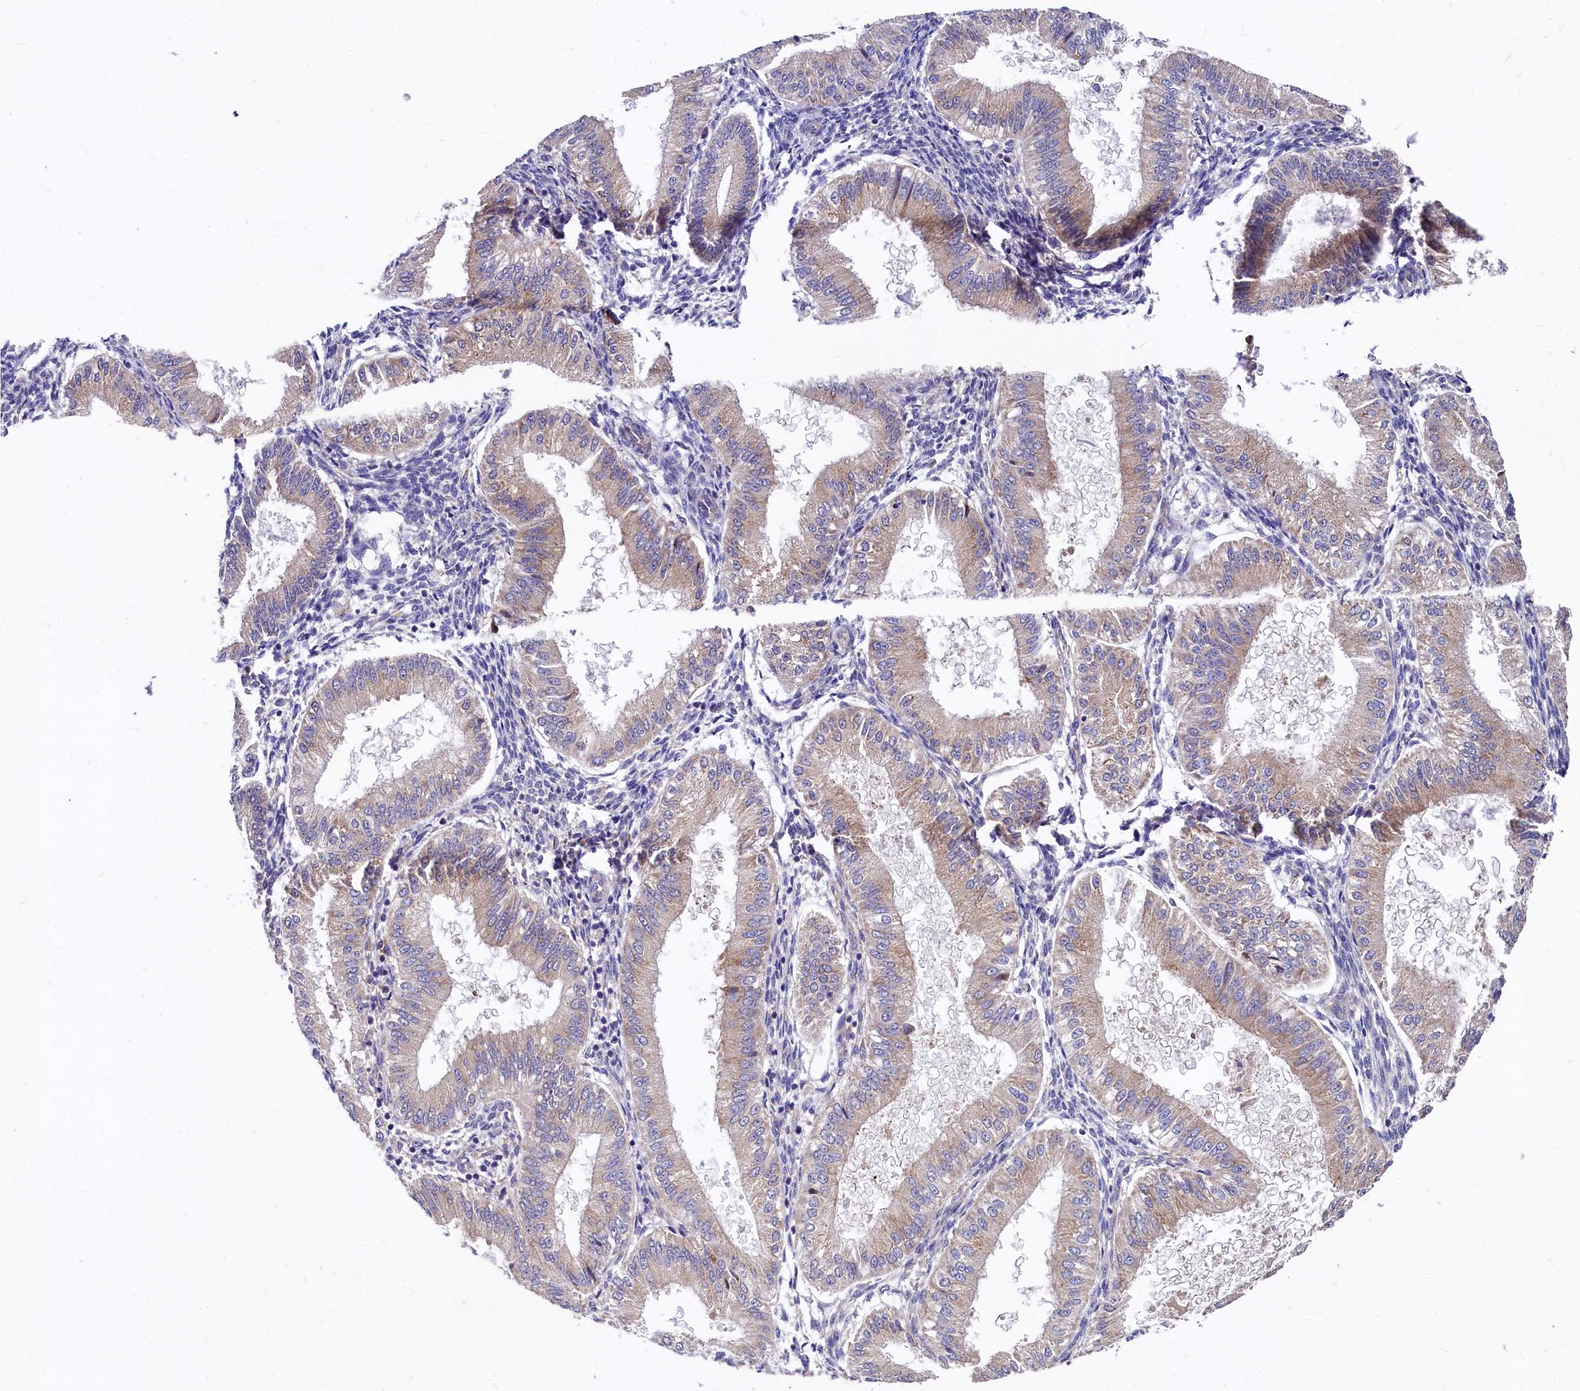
{"staining": {"intensity": "moderate", "quantity": "25%-75%", "location": "cytoplasmic/membranous"}, "tissue": "endometrium", "cell_type": "Cells in endometrial stroma", "image_type": "normal", "snomed": [{"axis": "morphology", "description": "Normal tissue, NOS"}, {"axis": "topography", "description": "Endometrium"}], "caption": "Moderate cytoplasmic/membranous expression is identified in about 25%-75% of cells in endometrial stroma in normal endometrium. The protein is shown in brown color, while the nuclei are stained blue.", "gene": "EIF2B2", "patient": {"sex": "female", "age": 39}}